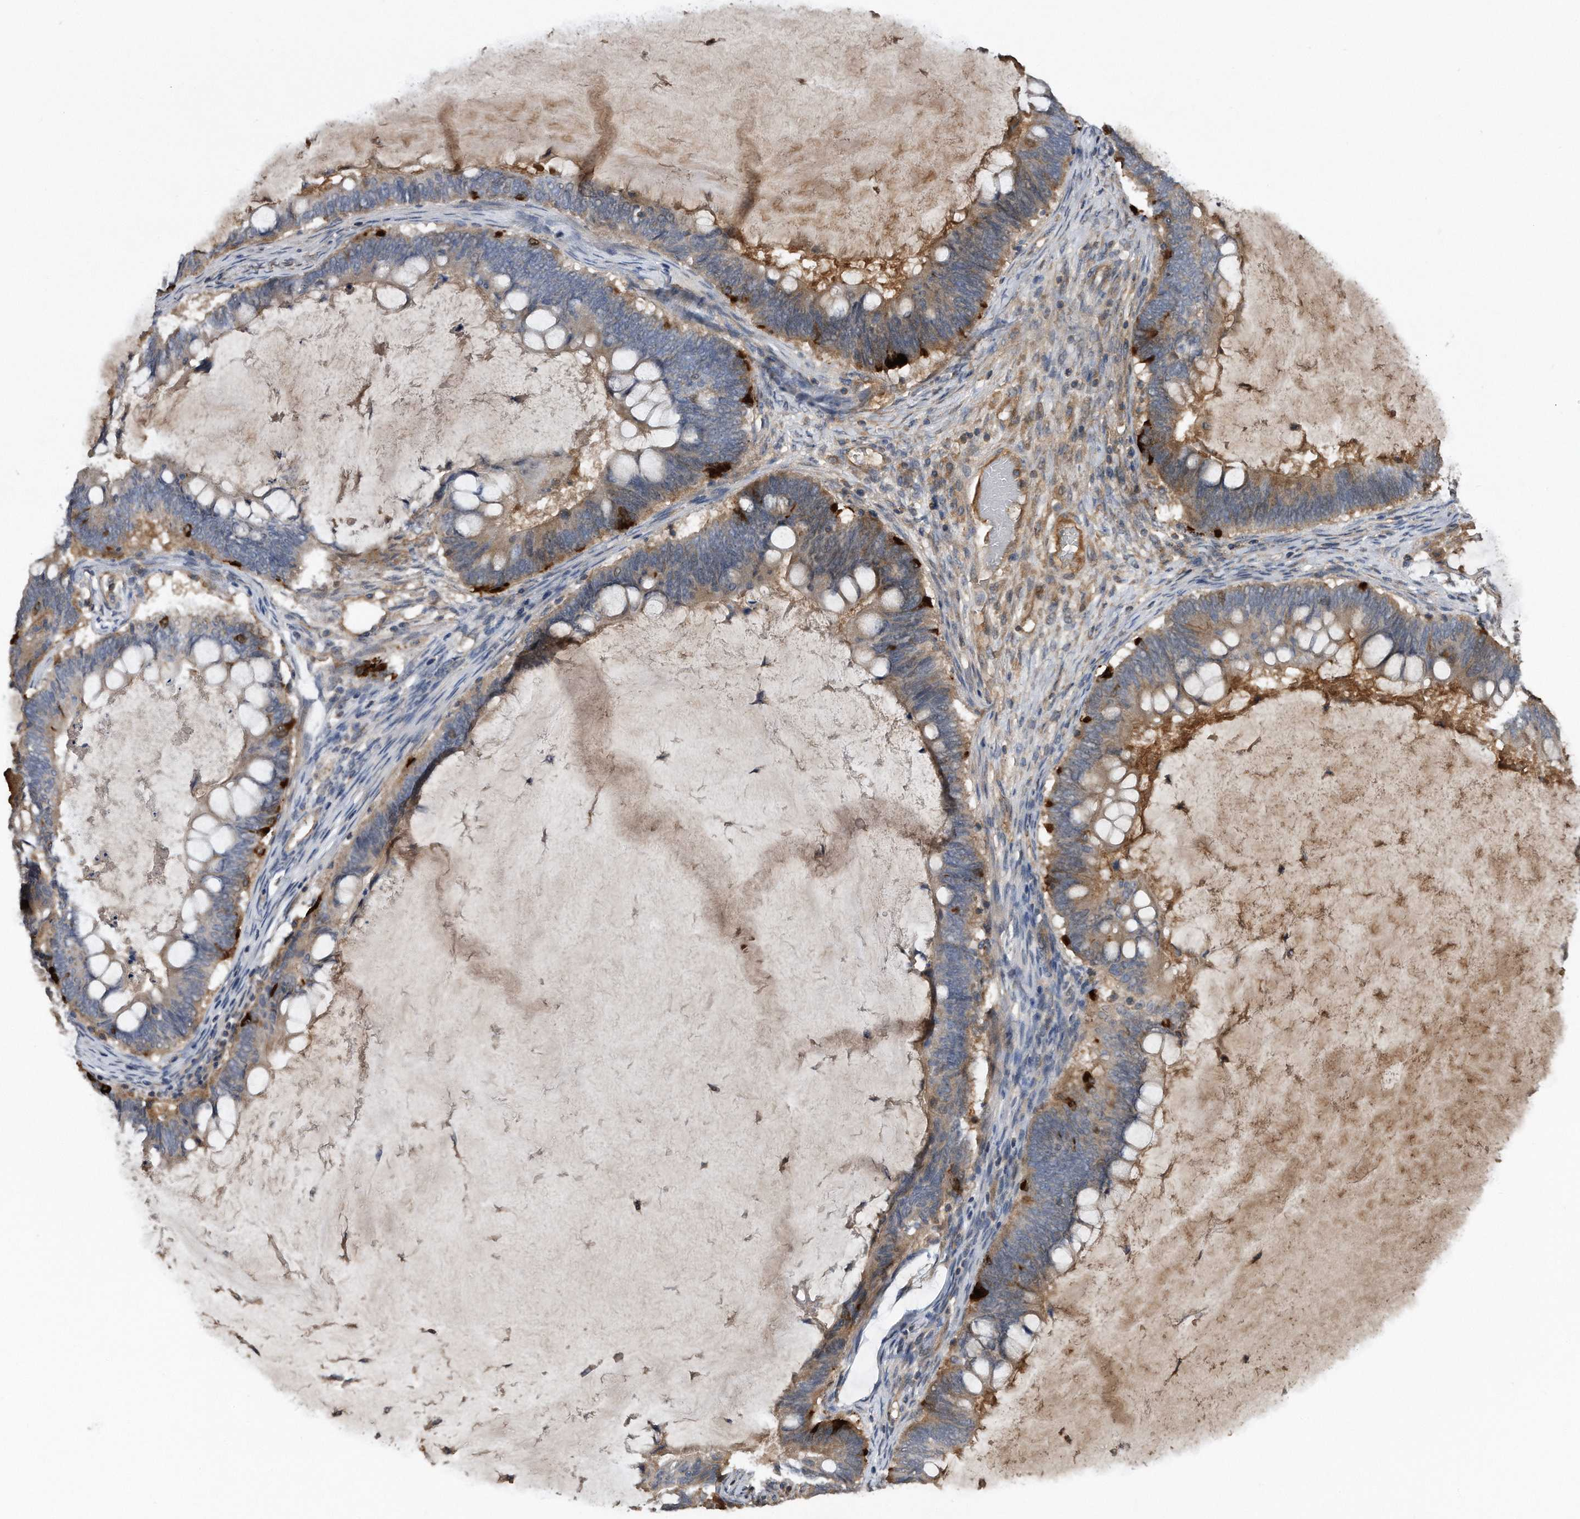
{"staining": {"intensity": "moderate", "quantity": ">75%", "location": "cytoplasmic/membranous"}, "tissue": "ovarian cancer", "cell_type": "Tumor cells", "image_type": "cancer", "snomed": [{"axis": "morphology", "description": "Cystadenocarcinoma, mucinous, NOS"}, {"axis": "topography", "description": "Ovary"}], "caption": "This image shows immunohistochemistry (IHC) staining of human ovarian cancer (mucinous cystadenocarcinoma), with medium moderate cytoplasmic/membranous expression in approximately >75% of tumor cells.", "gene": "KCND3", "patient": {"sex": "female", "age": 61}}